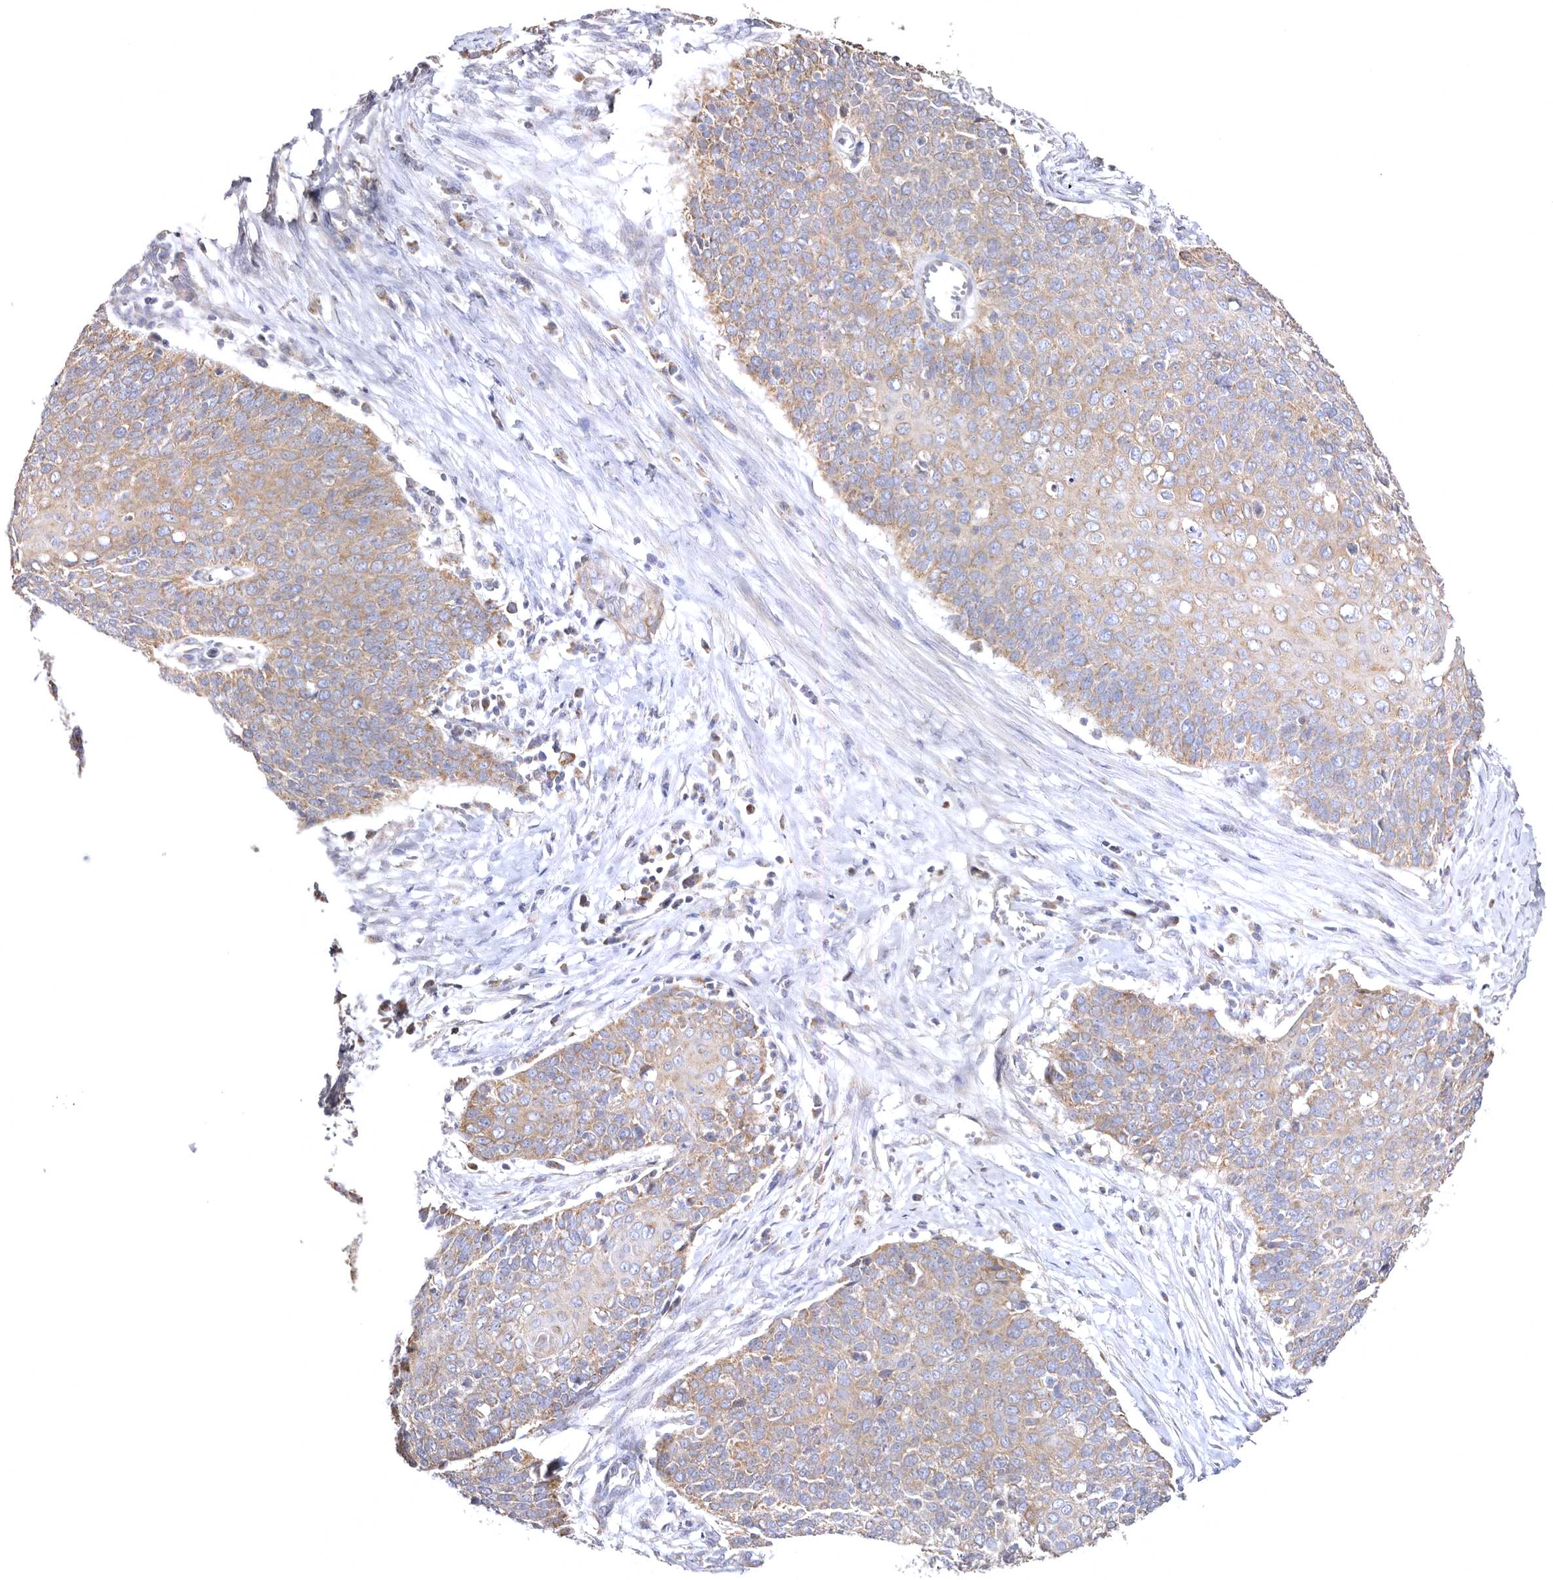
{"staining": {"intensity": "weak", "quantity": ">75%", "location": "cytoplasmic/membranous"}, "tissue": "cervical cancer", "cell_type": "Tumor cells", "image_type": "cancer", "snomed": [{"axis": "morphology", "description": "Squamous cell carcinoma, NOS"}, {"axis": "topography", "description": "Cervix"}], "caption": "Immunohistochemistry (DAB) staining of cervical cancer (squamous cell carcinoma) reveals weak cytoplasmic/membranous protein positivity in about >75% of tumor cells.", "gene": "BAIAP2L1", "patient": {"sex": "female", "age": 39}}